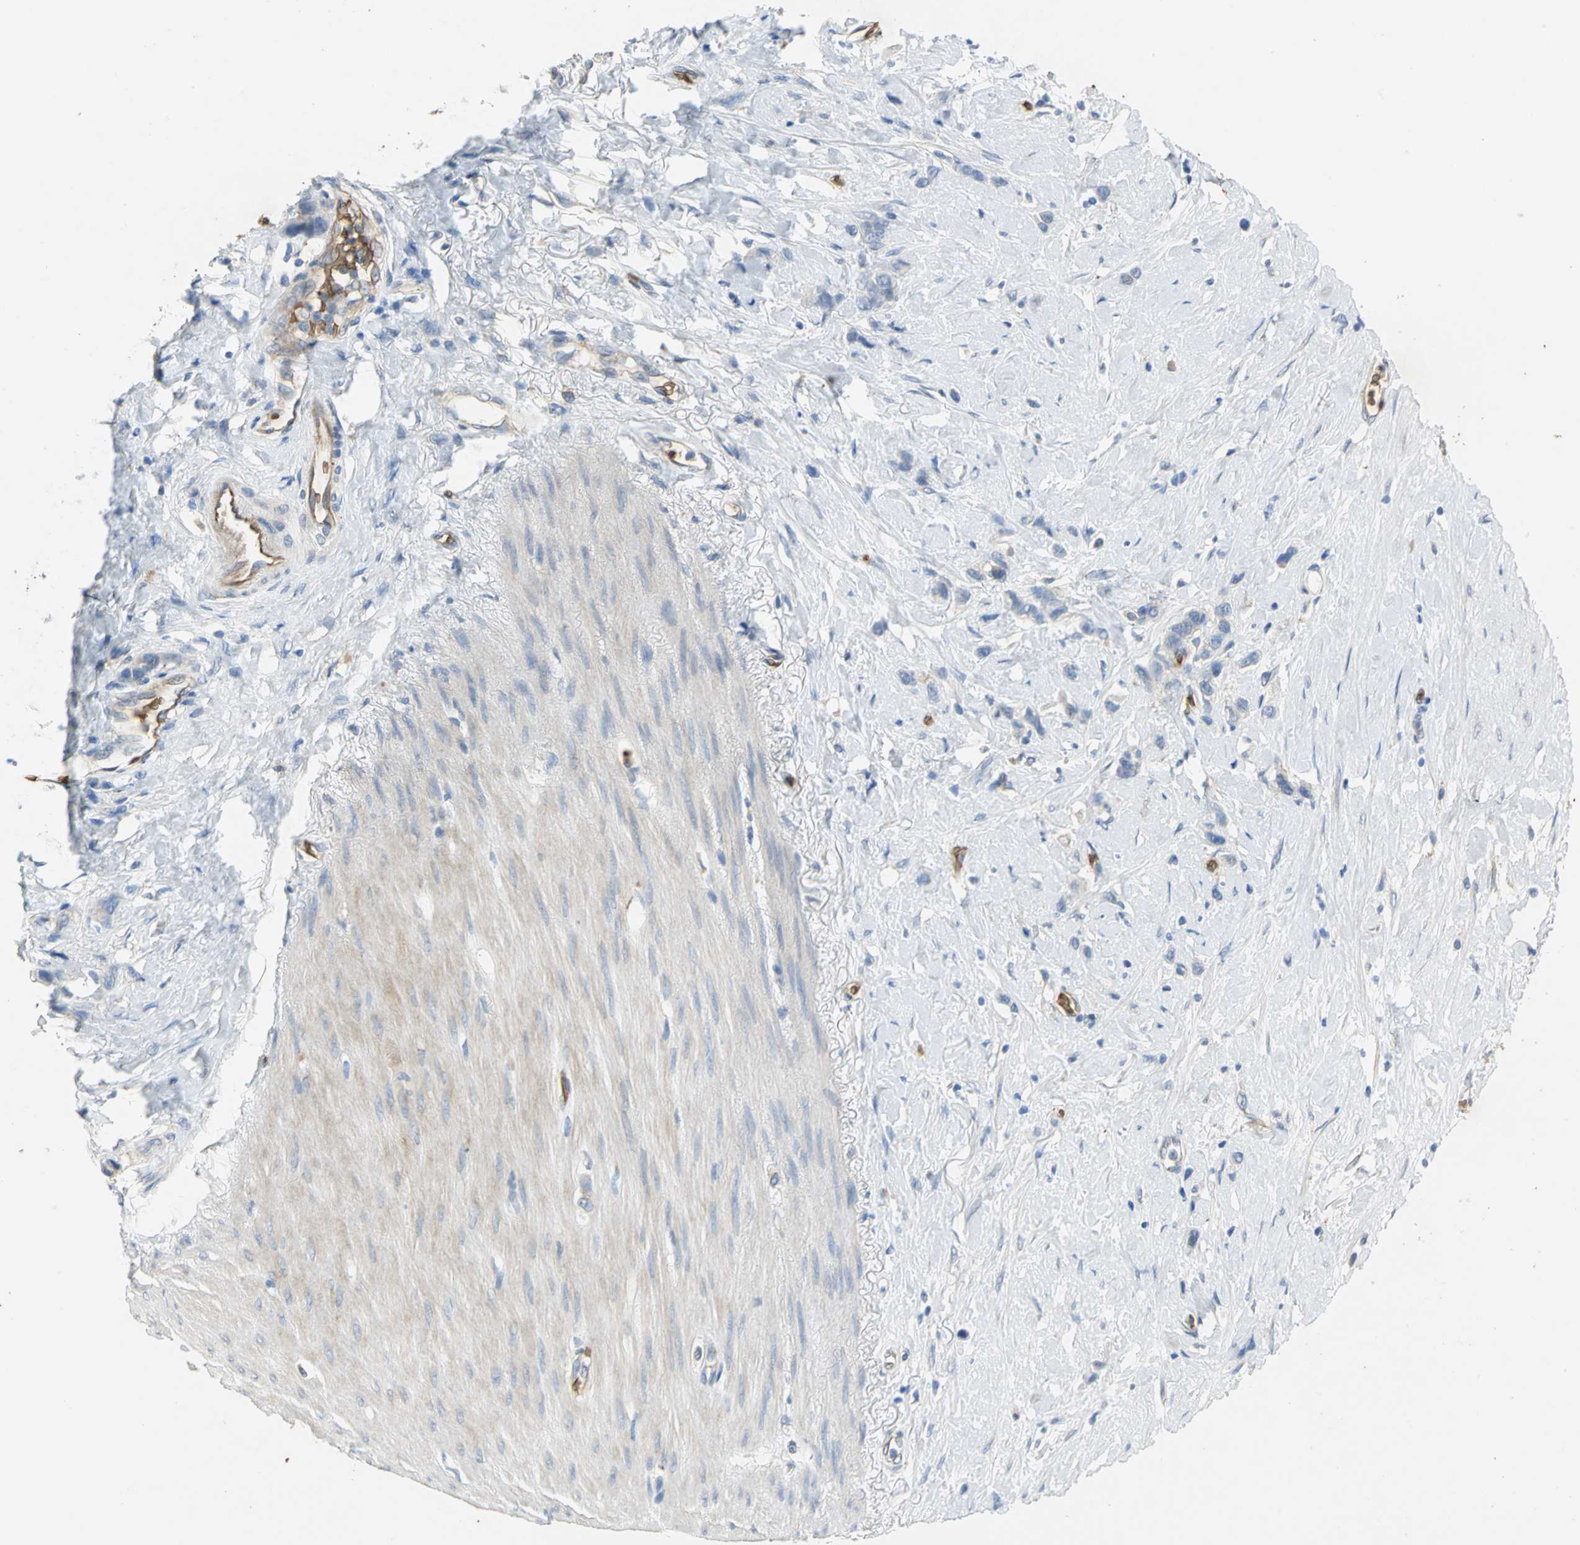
{"staining": {"intensity": "weak", "quantity": "25%-75%", "location": "cytoplasmic/membranous"}, "tissue": "stomach cancer", "cell_type": "Tumor cells", "image_type": "cancer", "snomed": [{"axis": "morphology", "description": "Normal tissue, NOS"}, {"axis": "morphology", "description": "Adenocarcinoma, NOS"}, {"axis": "morphology", "description": "Adenocarcinoma, High grade"}, {"axis": "topography", "description": "Stomach, upper"}, {"axis": "topography", "description": "Stomach"}], "caption": "This is a micrograph of IHC staining of stomach high-grade adenocarcinoma, which shows weak staining in the cytoplasmic/membranous of tumor cells.", "gene": "TREM1", "patient": {"sex": "female", "age": 65}}